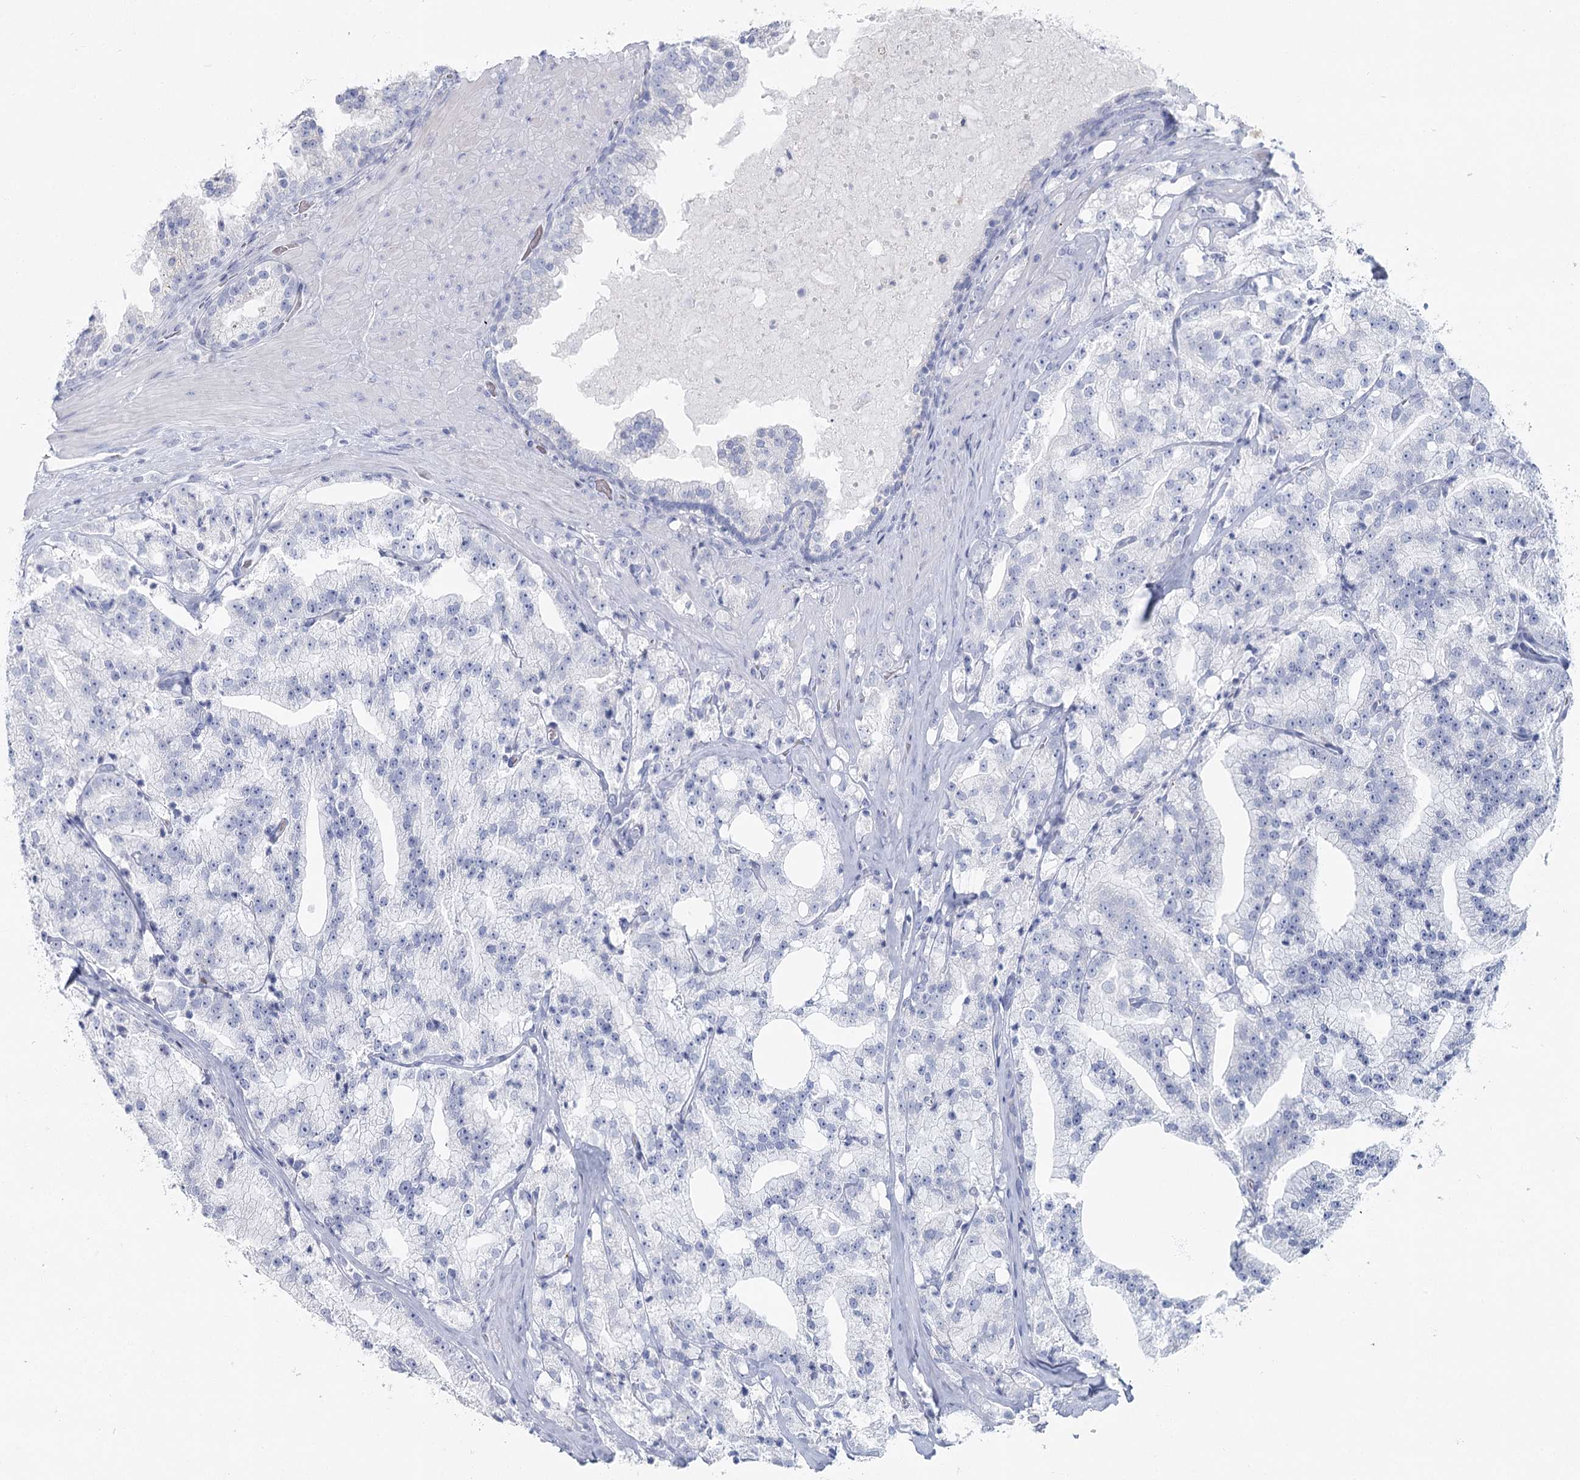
{"staining": {"intensity": "negative", "quantity": "none", "location": "none"}, "tissue": "prostate cancer", "cell_type": "Tumor cells", "image_type": "cancer", "snomed": [{"axis": "morphology", "description": "Adenocarcinoma, High grade"}, {"axis": "topography", "description": "Prostate"}], "caption": "A high-resolution micrograph shows immunohistochemistry (IHC) staining of adenocarcinoma (high-grade) (prostate), which exhibits no significant positivity in tumor cells.", "gene": "IFIT5", "patient": {"sex": "male", "age": 64}}